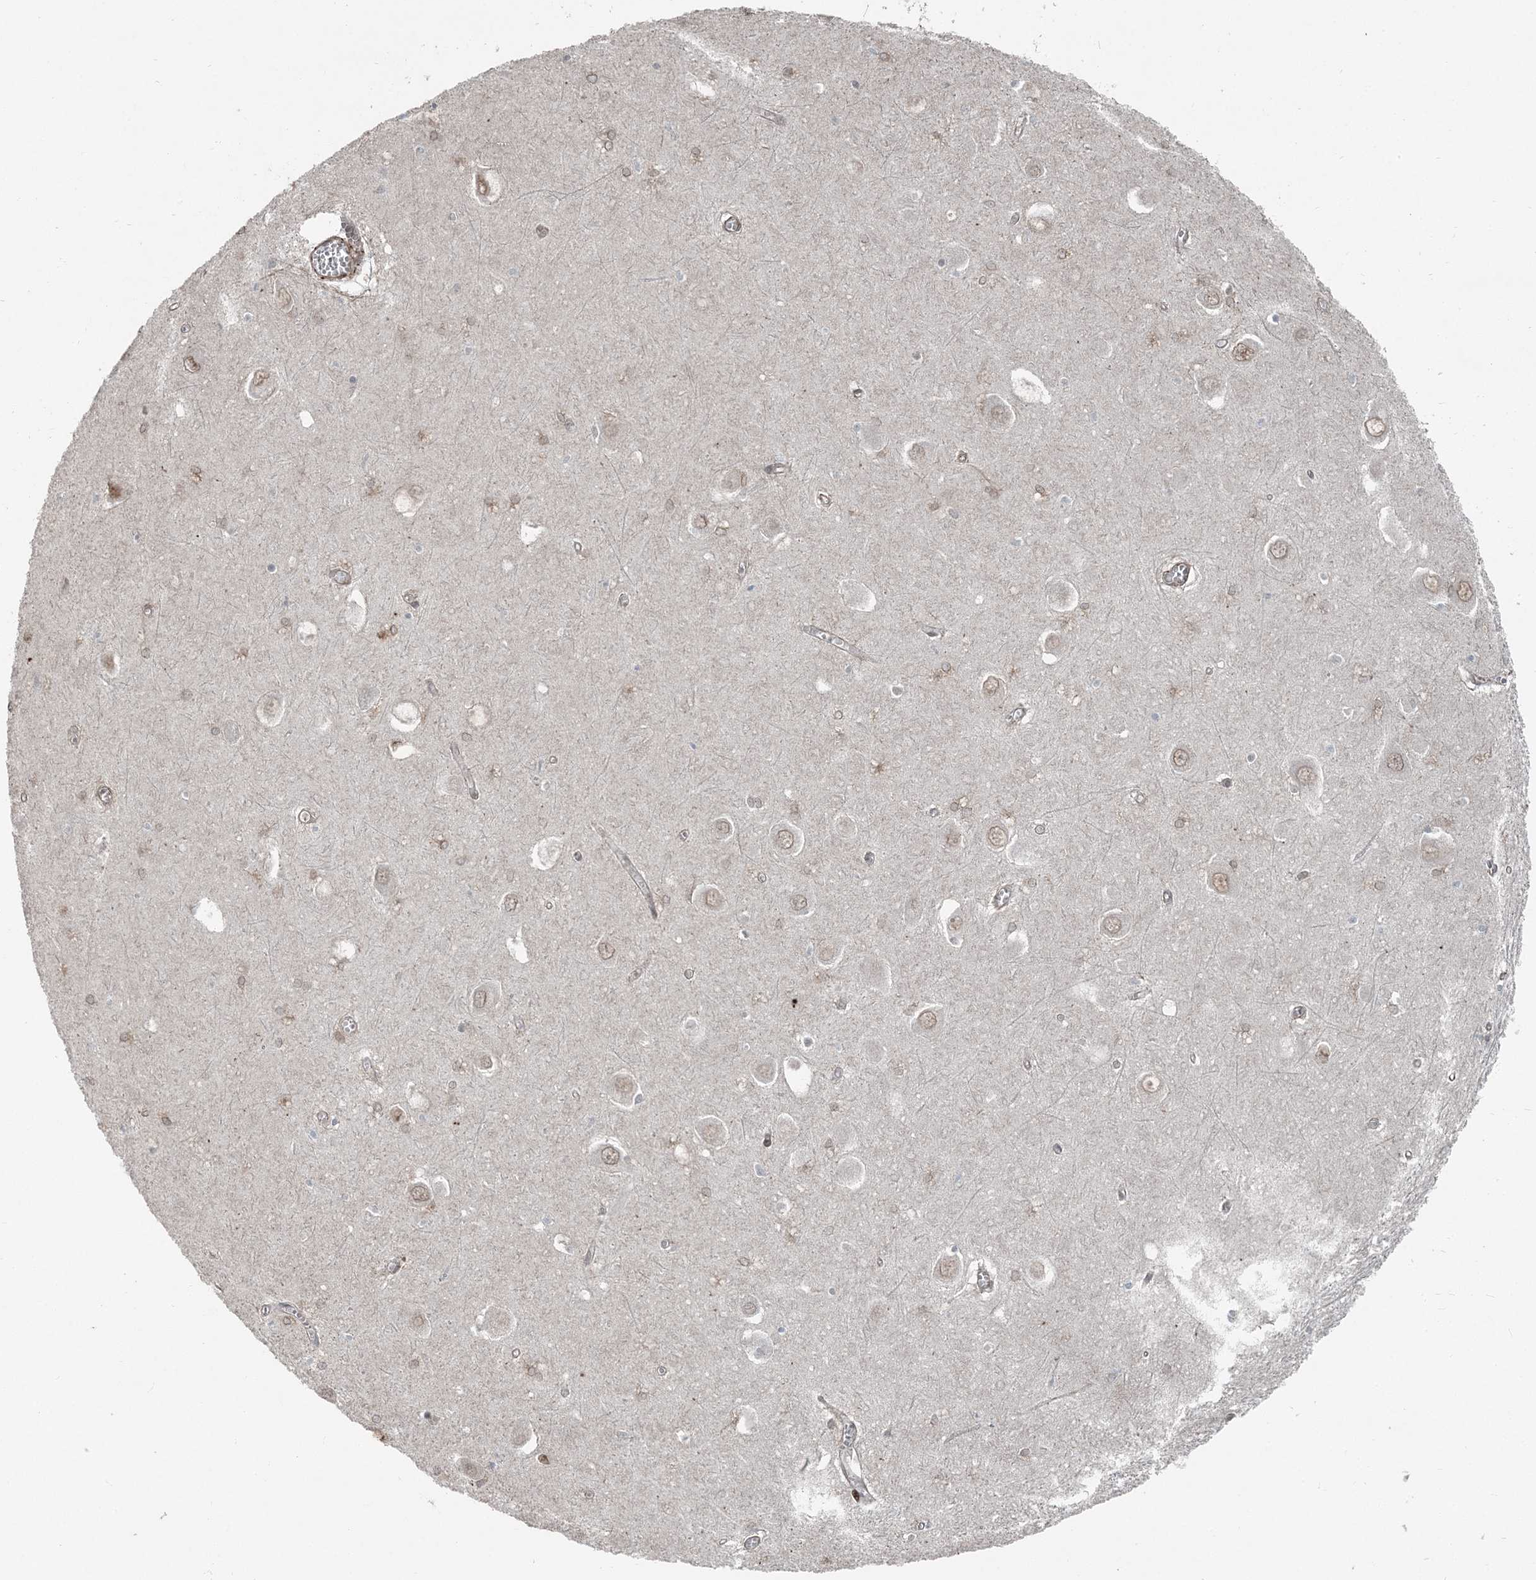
{"staining": {"intensity": "weak", "quantity": "25%-75%", "location": "nuclear"}, "tissue": "hippocampus", "cell_type": "Glial cells", "image_type": "normal", "snomed": [{"axis": "morphology", "description": "Normal tissue, NOS"}, {"axis": "topography", "description": "Hippocampus"}], "caption": "A histopathology image of hippocampus stained for a protein demonstrates weak nuclear brown staining in glial cells. Nuclei are stained in blue.", "gene": "FBXL17", "patient": {"sex": "male", "age": 70}}